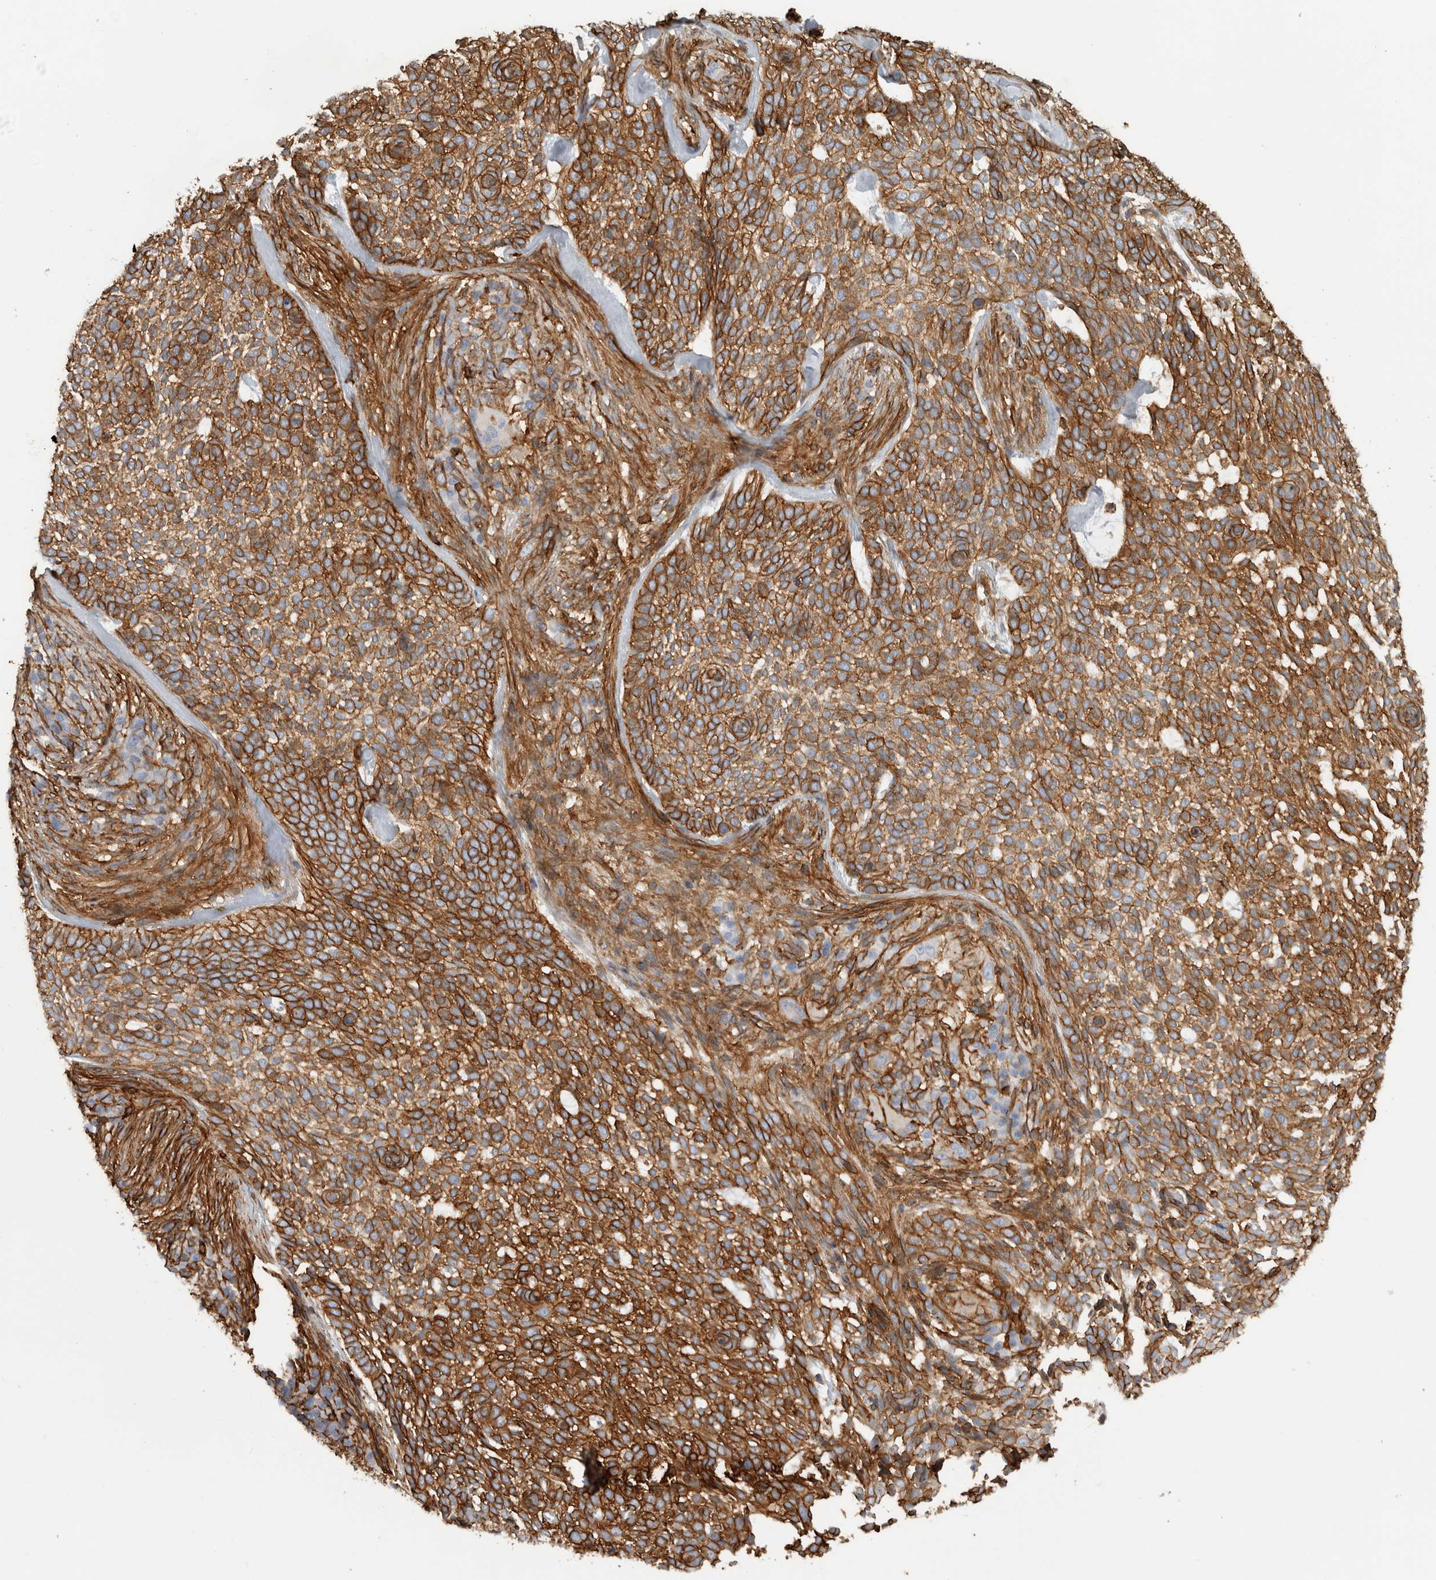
{"staining": {"intensity": "strong", "quantity": ">75%", "location": "cytoplasmic/membranous"}, "tissue": "skin cancer", "cell_type": "Tumor cells", "image_type": "cancer", "snomed": [{"axis": "morphology", "description": "Basal cell carcinoma"}, {"axis": "topography", "description": "Skin"}], "caption": "Protein staining displays strong cytoplasmic/membranous expression in approximately >75% of tumor cells in skin basal cell carcinoma. Immunohistochemistry (ihc) stains the protein of interest in brown and the nuclei are stained blue.", "gene": "AHNAK", "patient": {"sex": "female", "age": 64}}